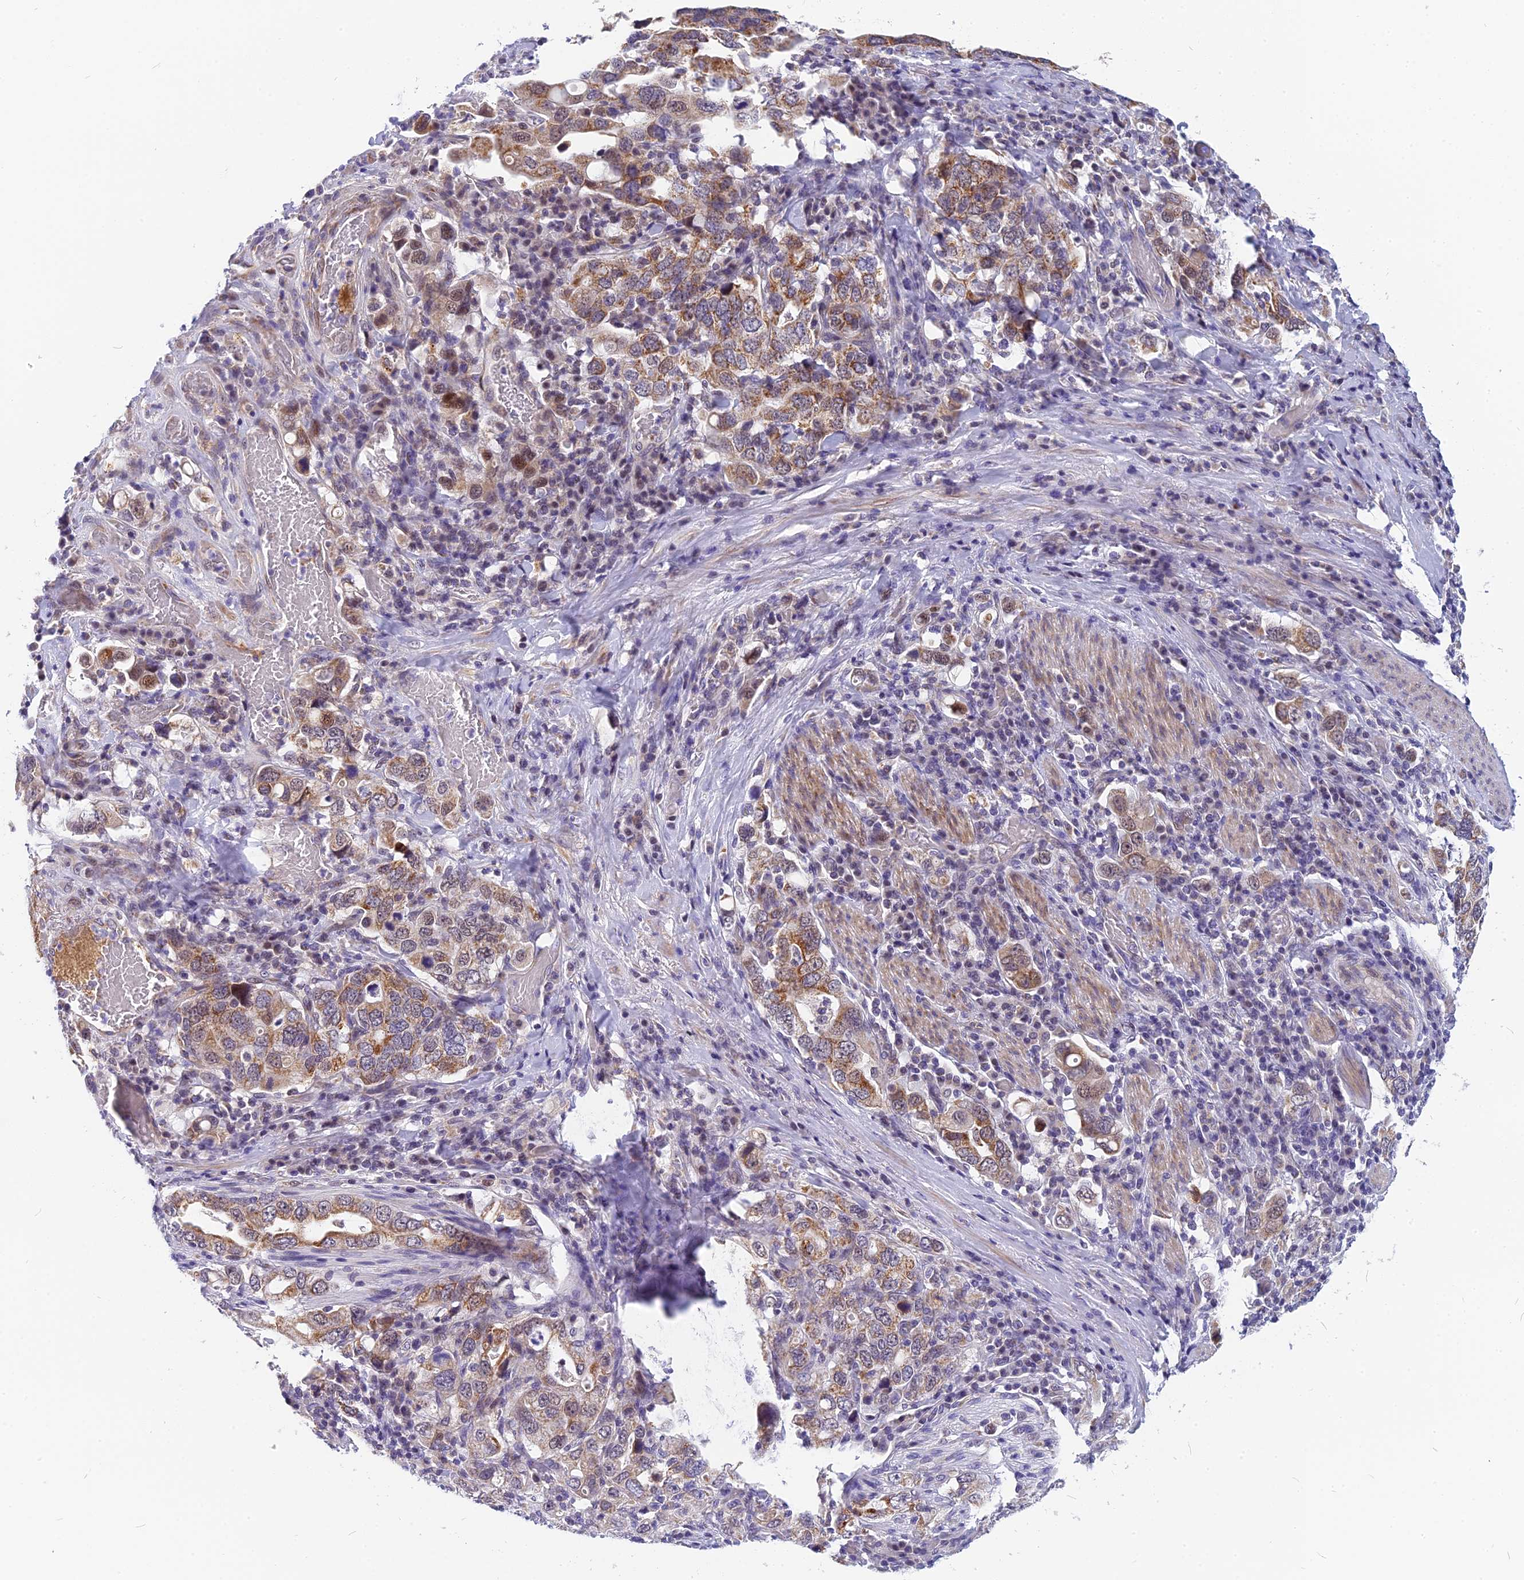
{"staining": {"intensity": "moderate", "quantity": "25%-75%", "location": "cytoplasmic/membranous,nuclear"}, "tissue": "stomach cancer", "cell_type": "Tumor cells", "image_type": "cancer", "snomed": [{"axis": "morphology", "description": "Adenocarcinoma, NOS"}, {"axis": "topography", "description": "Stomach, upper"}], "caption": "Stomach cancer (adenocarcinoma) was stained to show a protein in brown. There is medium levels of moderate cytoplasmic/membranous and nuclear staining in approximately 25%-75% of tumor cells. (IHC, brightfield microscopy, high magnification).", "gene": "CMC1", "patient": {"sex": "male", "age": 62}}